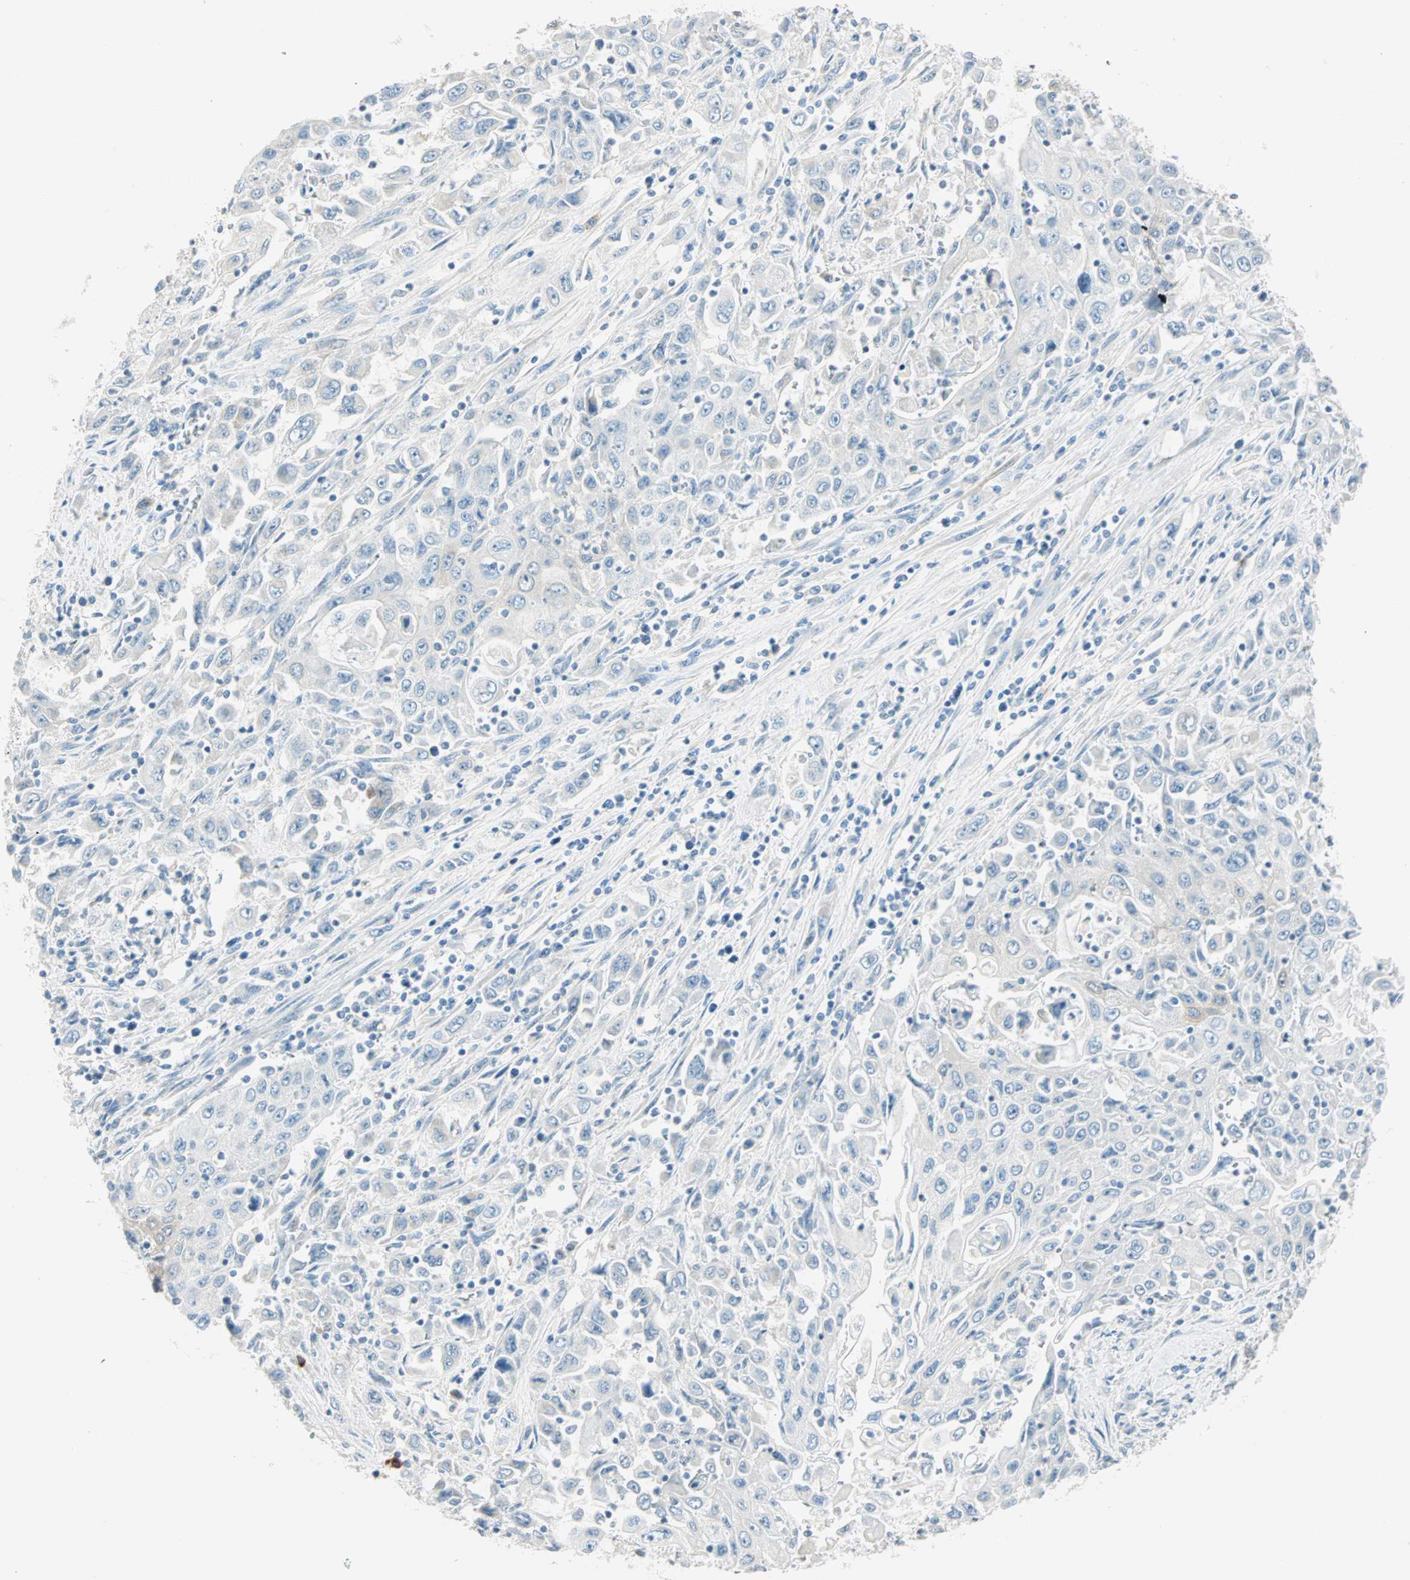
{"staining": {"intensity": "moderate", "quantity": "<25%", "location": "cytoplasmic/membranous"}, "tissue": "pancreatic cancer", "cell_type": "Tumor cells", "image_type": "cancer", "snomed": [{"axis": "morphology", "description": "Adenocarcinoma, NOS"}, {"axis": "topography", "description": "Pancreas"}], "caption": "A low amount of moderate cytoplasmic/membranous staining is identified in approximately <25% of tumor cells in pancreatic cancer (adenocarcinoma) tissue.", "gene": "ATF6", "patient": {"sex": "male", "age": 70}}